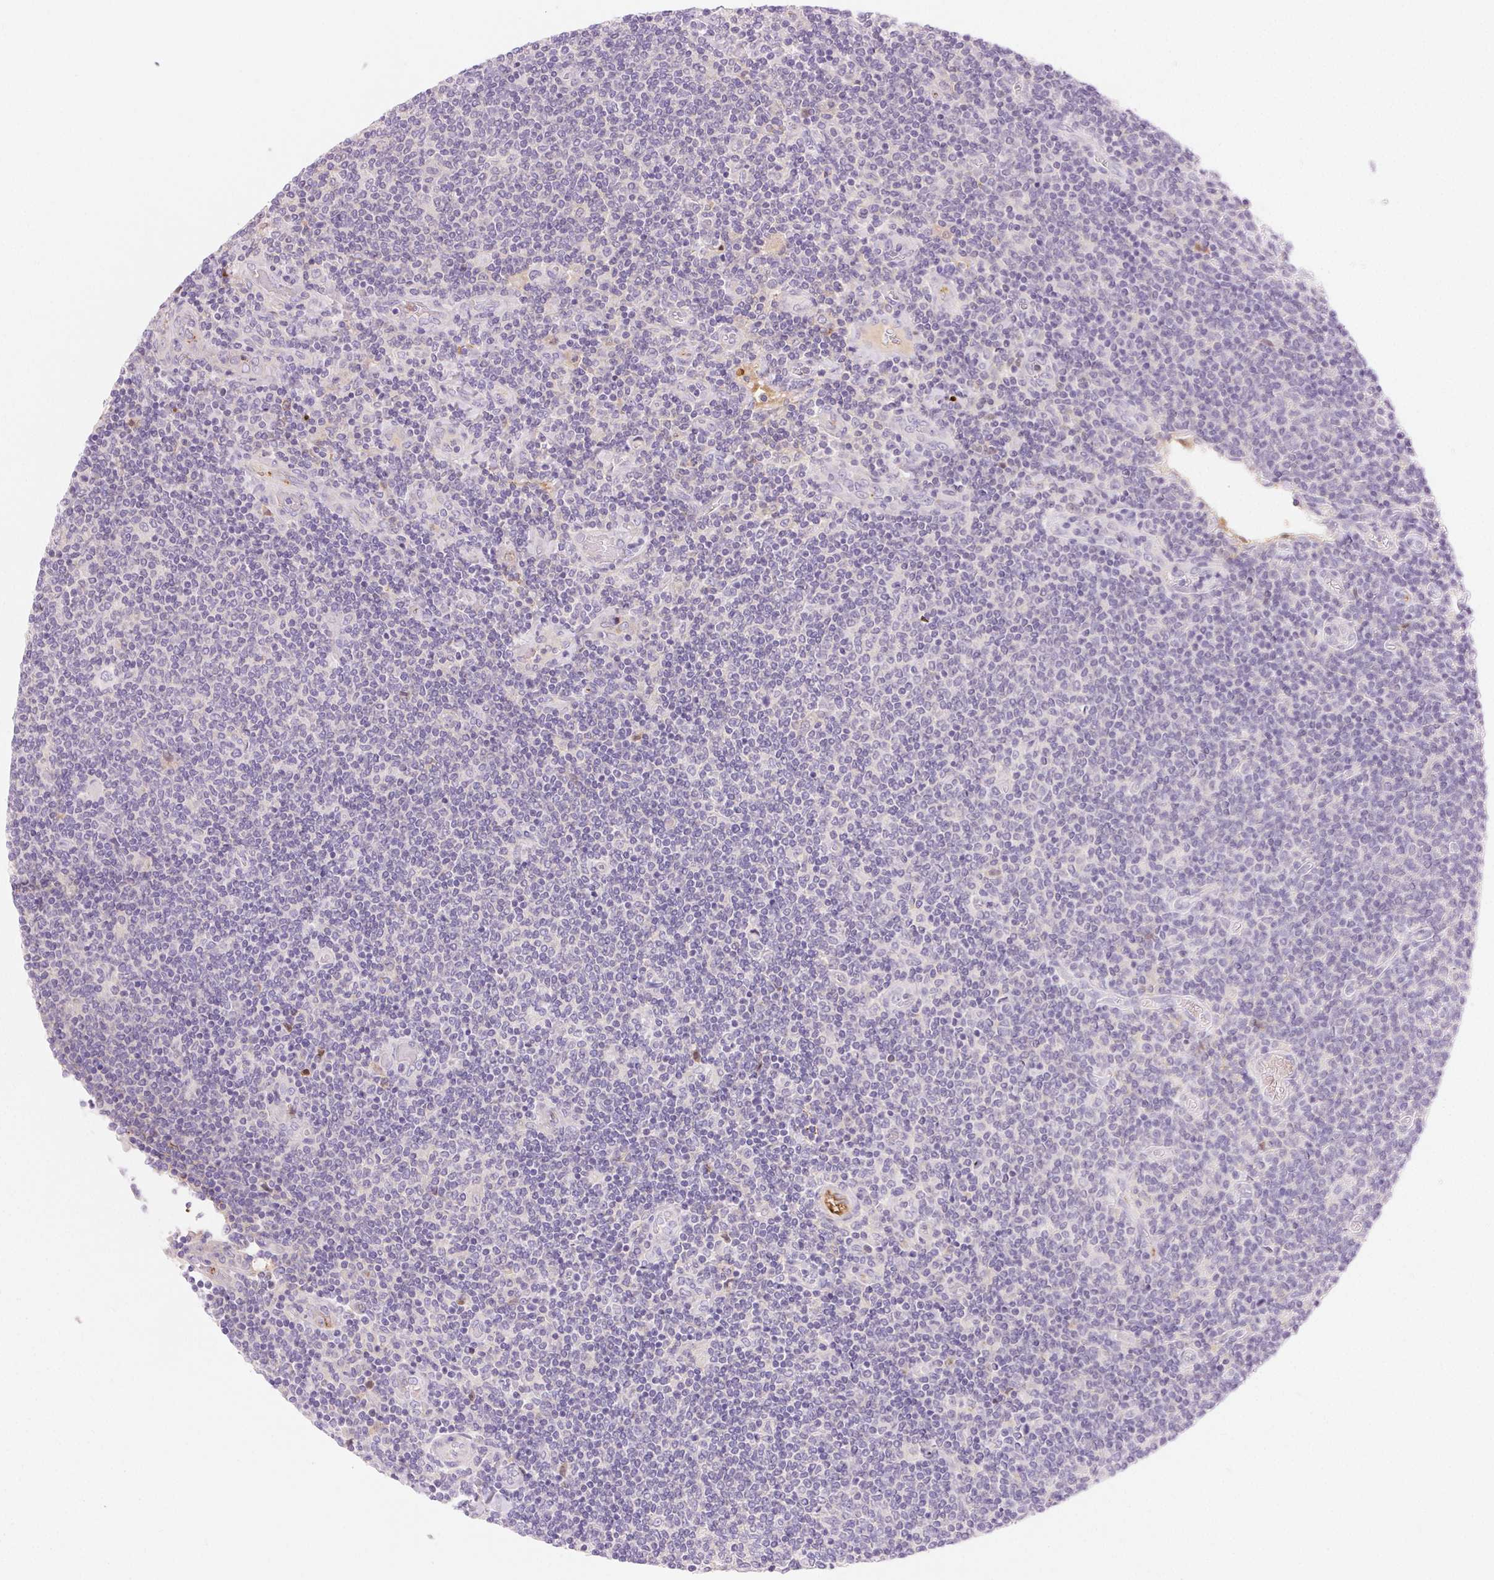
{"staining": {"intensity": "negative", "quantity": "none", "location": "none"}, "tissue": "lymphoma", "cell_type": "Tumor cells", "image_type": "cancer", "snomed": [{"axis": "morphology", "description": "Malignant lymphoma, non-Hodgkin's type, Low grade"}, {"axis": "topography", "description": "Lymph node"}], "caption": "Tumor cells show no significant protein positivity in lymphoma.", "gene": "FGA", "patient": {"sex": "male", "age": 52}}